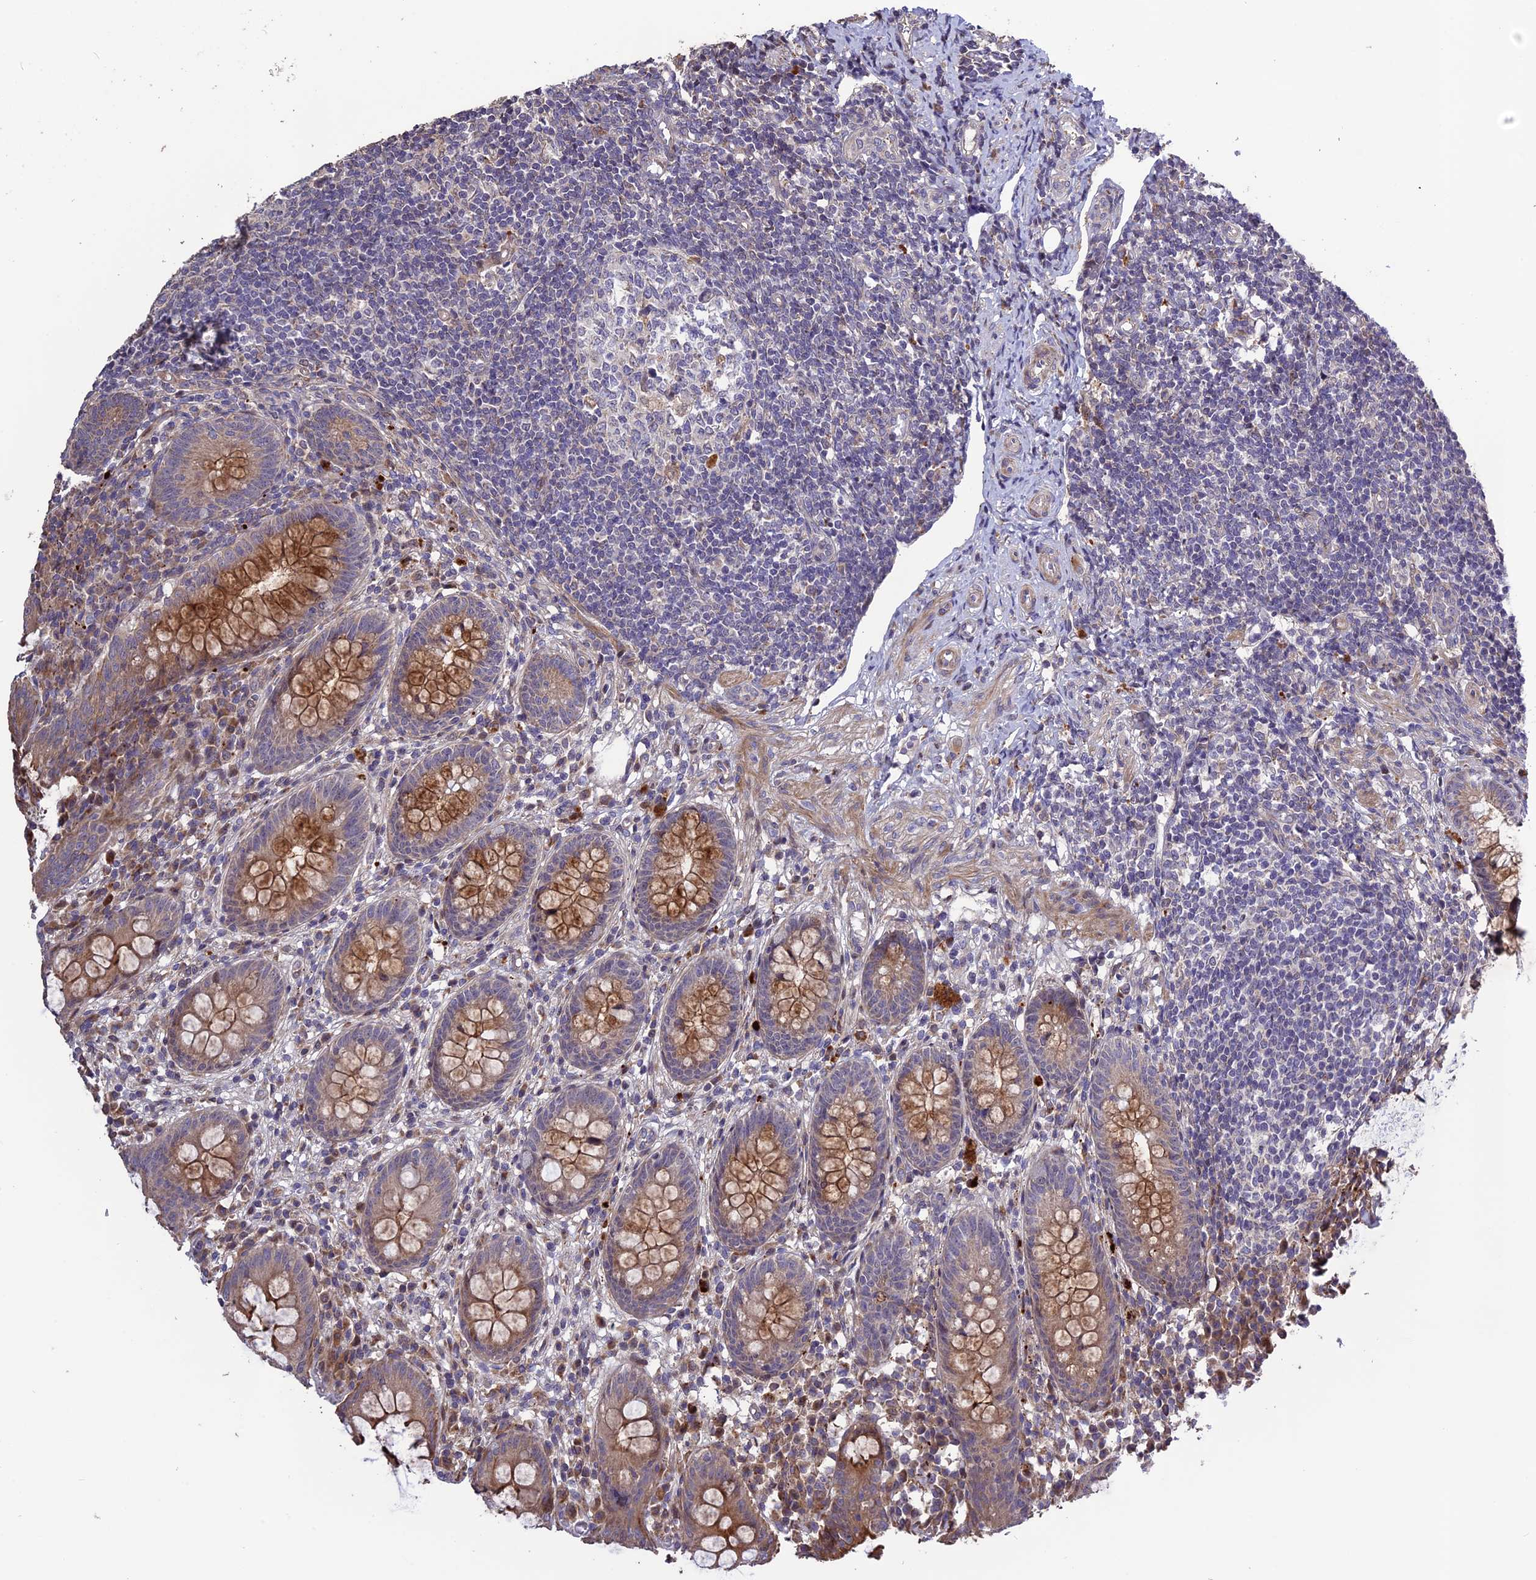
{"staining": {"intensity": "moderate", "quantity": ">75%", "location": "cytoplasmic/membranous"}, "tissue": "appendix", "cell_type": "Glandular cells", "image_type": "normal", "snomed": [{"axis": "morphology", "description": "Normal tissue, NOS"}, {"axis": "topography", "description": "Appendix"}], "caption": "Glandular cells demonstrate medium levels of moderate cytoplasmic/membranous expression in about >75% of cells in unremarkable appendix.", "gene": "SPG21", "patient": {"sex": "female", "age": 33}}